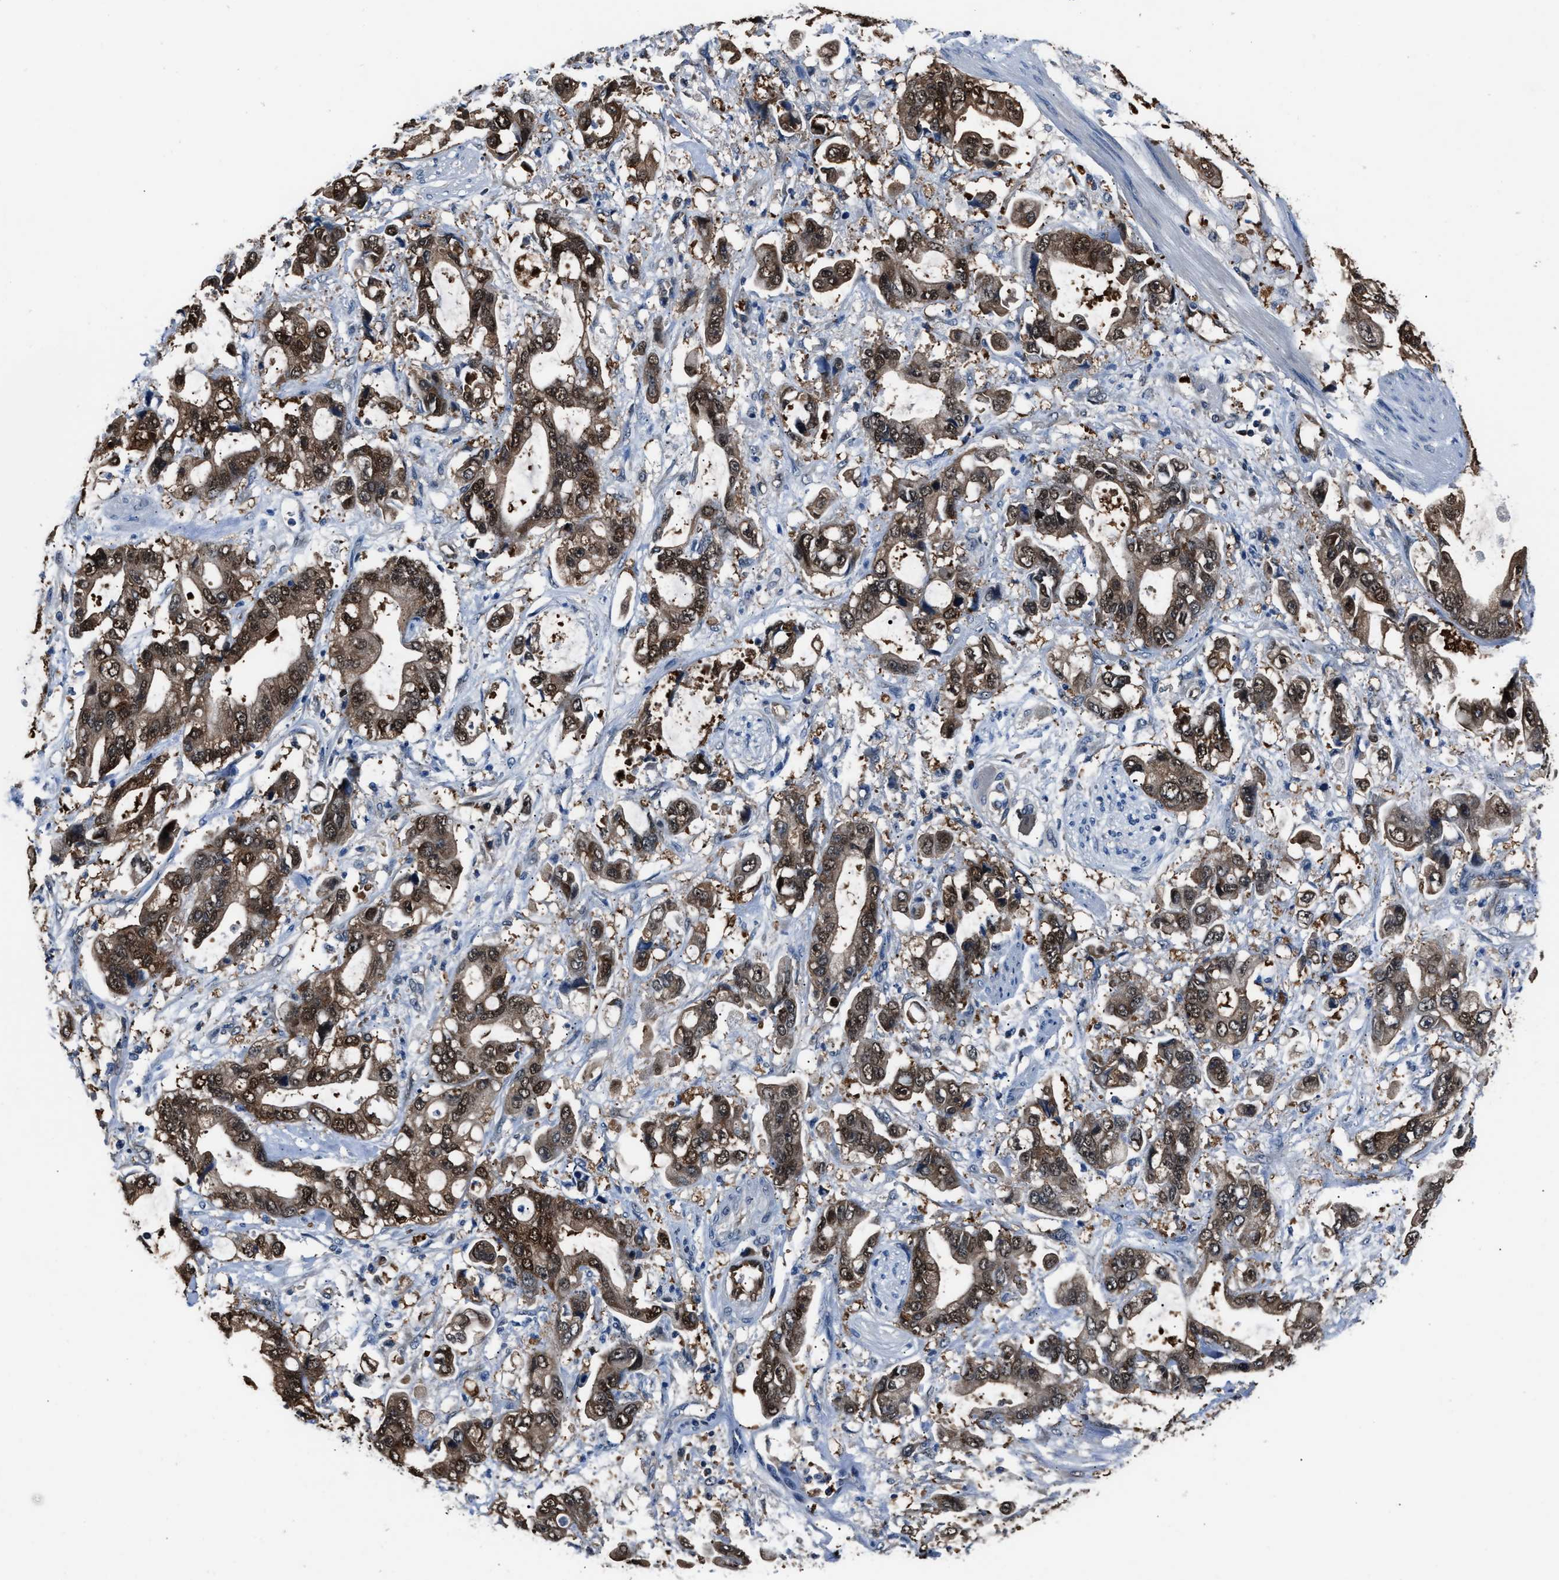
{"staining": {"intensity": "strong", "quantity": "25%-75%", "location": "cytoplasmic/membranous,nuclear"}, "tissue": "stomach cancer", "cell_type": "Tumor cells", "image_type": "cancer", "snomed": [{"axis": "morphology", "description": "Normal tissue, NOS"}, {"axis": "morphology", "description": "Adenocarcinoma, NOS"}, {"axis": "topography", "description": "Stomach"}], "caption": "Brown immunohistochemical staining in stomach cancer exhibits strong cytoplasmic/membranous and nuclear staining in about 25%-75% of tumor cells.", "gene": "PPA1", "patient": {"sex": "male", "age": 62}}